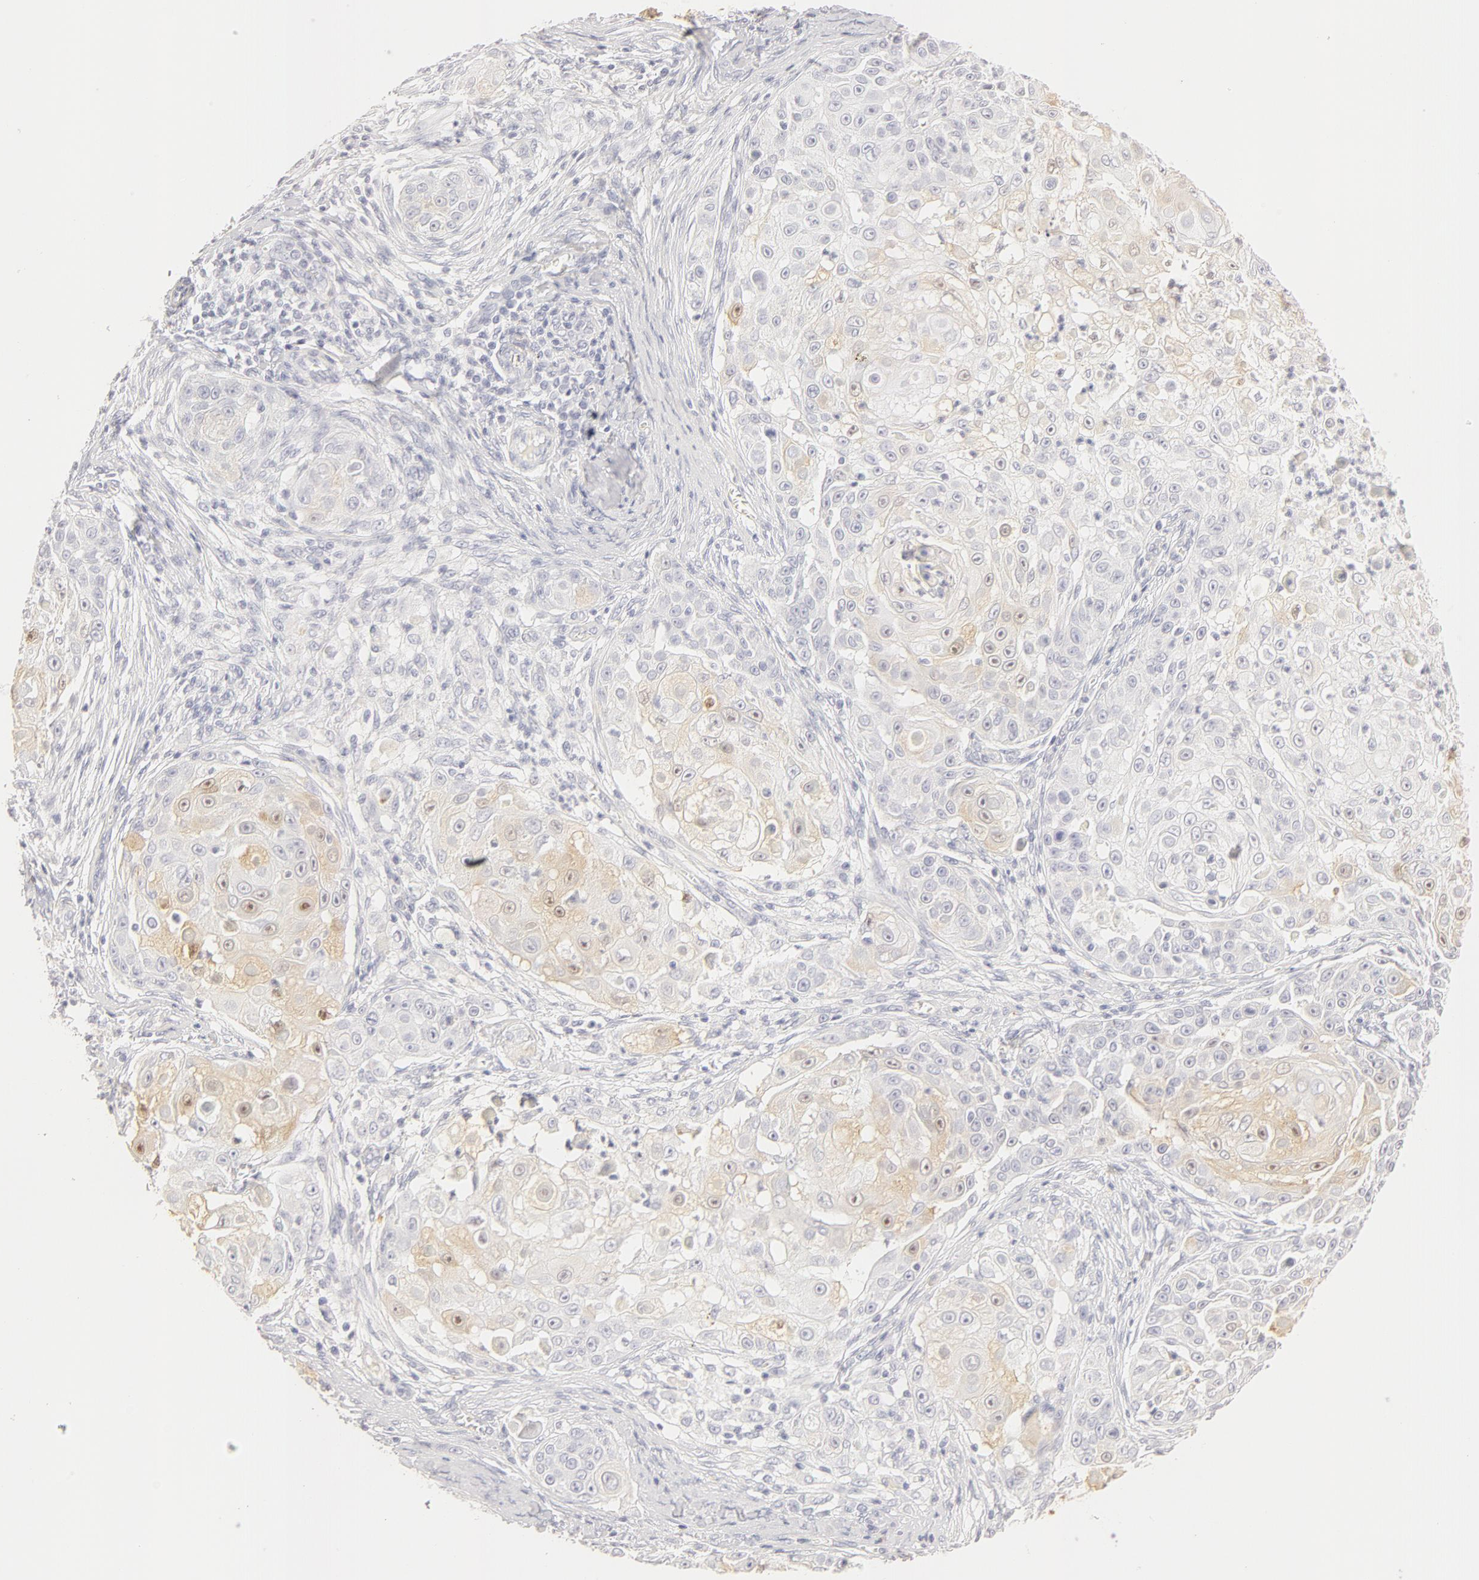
{"staining": {"intensity": "weak", "quantity": "<25%", "location": "cytoplasmic/membranous,nuclear"}, "tissue": "skin cancer", "cell_type": "Tumor cells", "image_type": "cancer", "snomed": [{"axis": "morphology", "description": "Squamous cell carcinoma, NOS"}, {"axis": "topography", "description": "Skin"}], "caption": "The IHC histopathology image has no significant positivity in tumor cells of skin squamous cell carcinoma tissue.", "gene": "LGALS7B", "patient": {"sex": "female", "age": 57}}